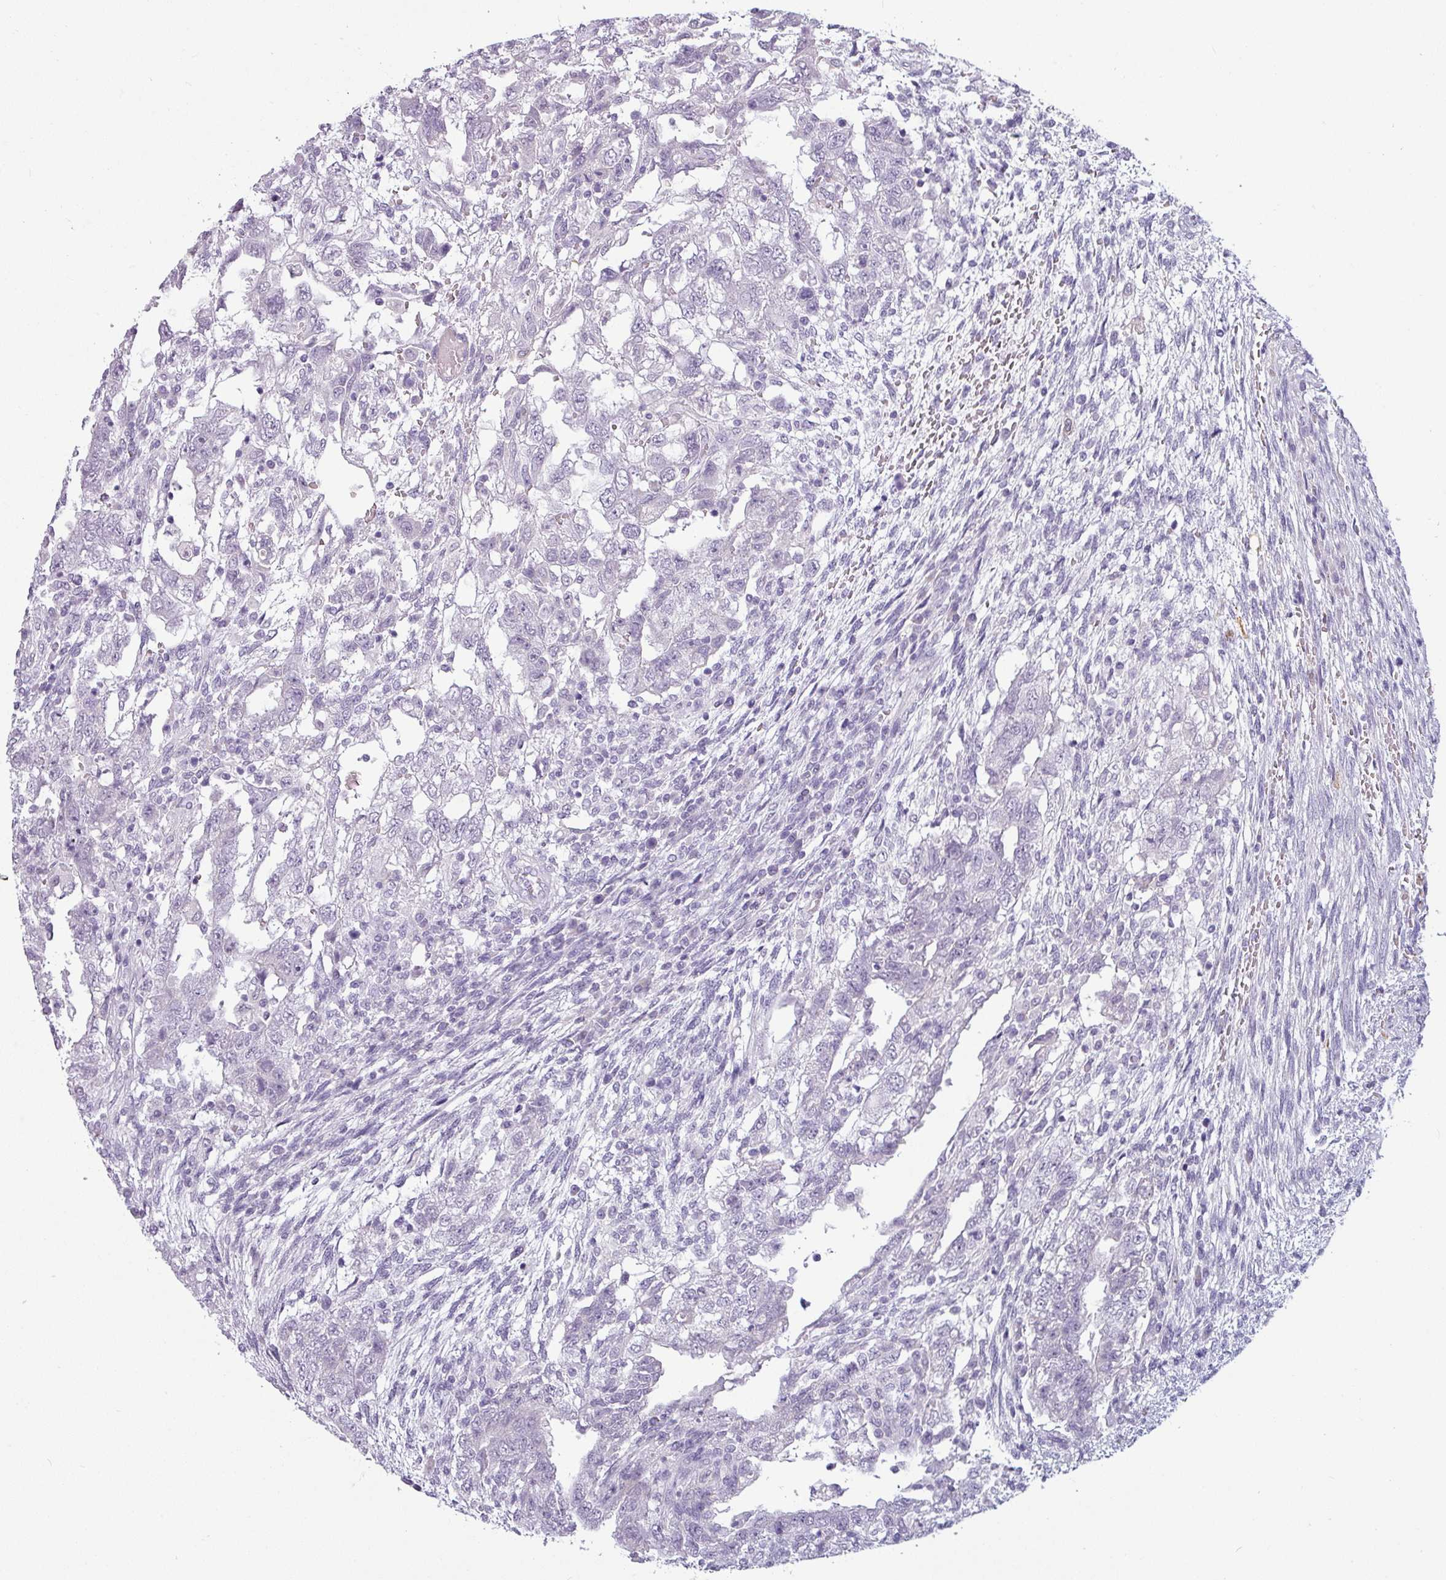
{"staining": {"intensity": "negative", "quantity": "none", "location": "none"}, "tissue": "testis cancer", "cell_type": "Tumor cells", "image_type": "cancer", "snomed": [{"axis": "morphology", "description": "Carcinoma, Embryonal, NOS"}, {"axis": "topography", "description": "Testis"}], "caption": "Protein analysis of testis embryonal carcinoma exhibits no significant expression in tumor cells.", "gene": "SLC26A9", "patient": {"sex": "male", "age": 26}}